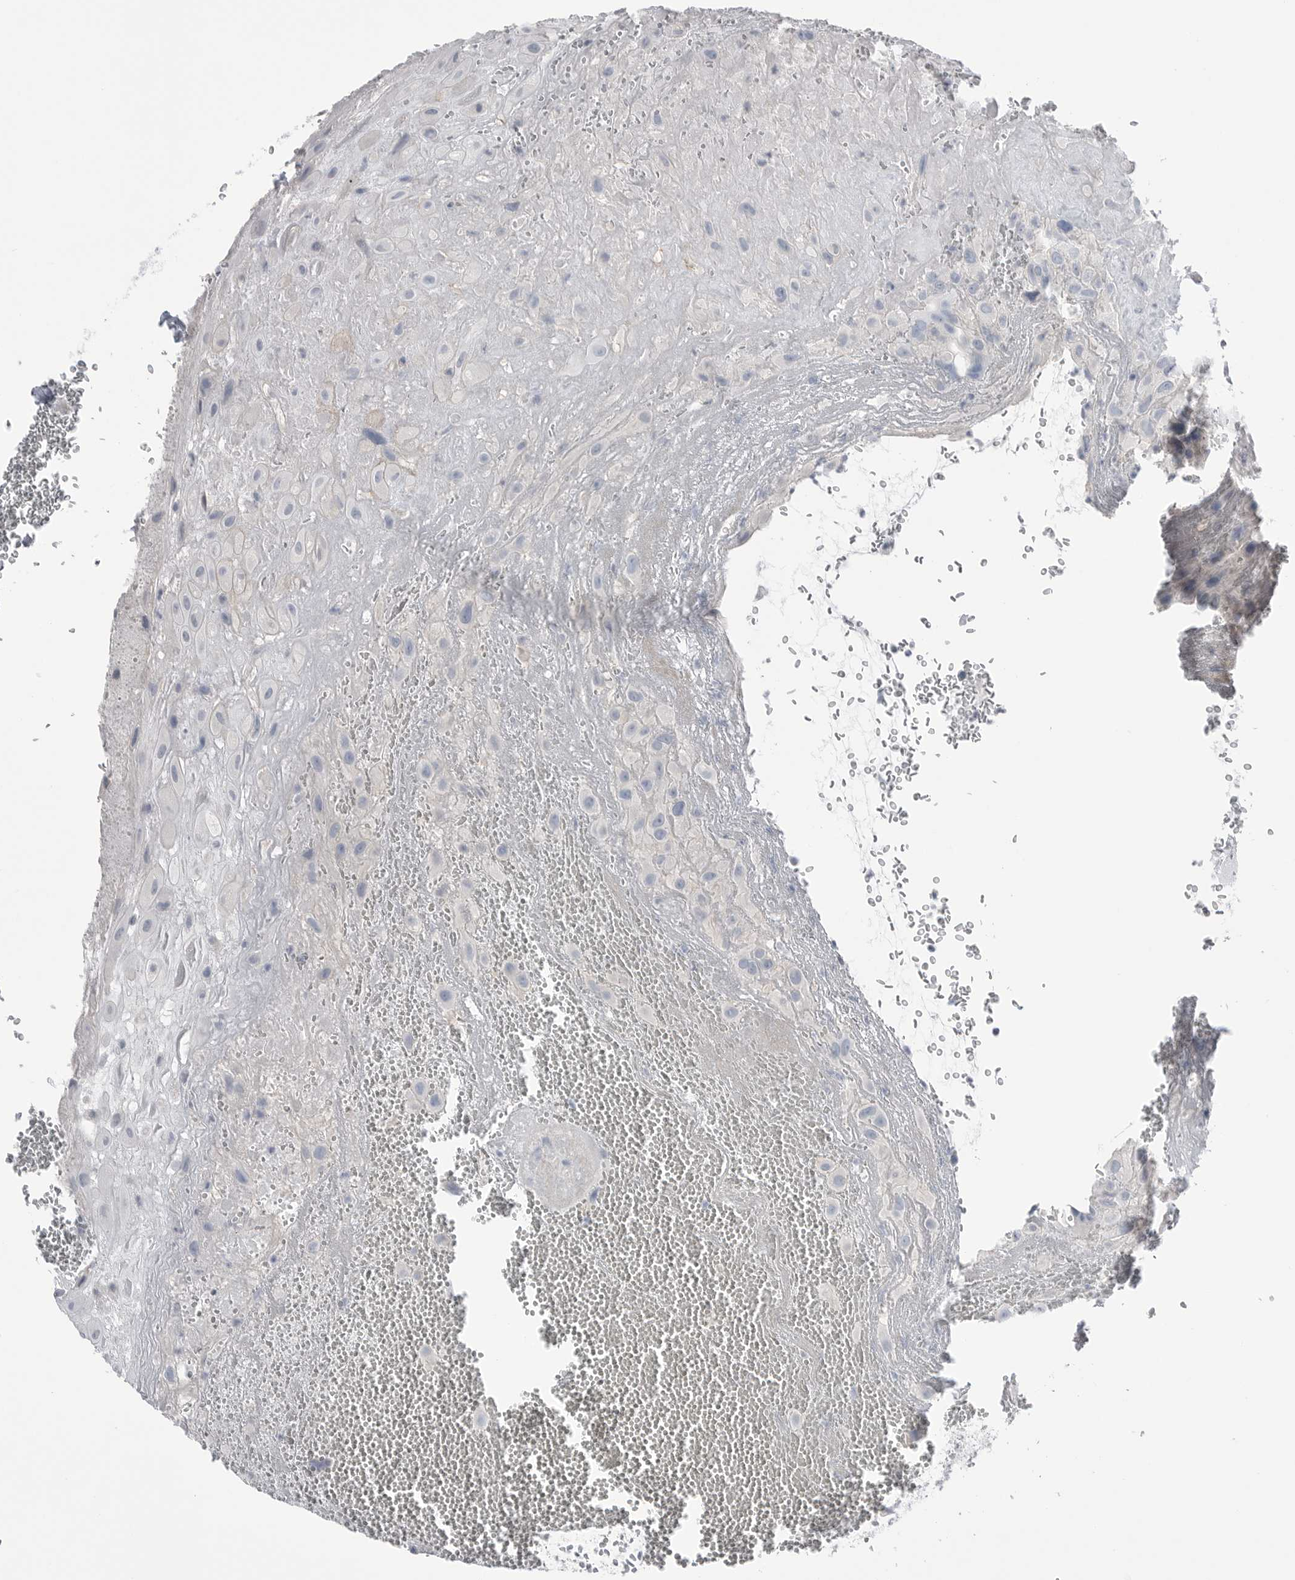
{"staining": {"intensity": "negative", "quantity": "none", "location": "none"}, "tissue": "placenta", "cell_type": "Decidual cells", "image_type": "normal", "snomed": [{"axis": "morphology", "description": "Normal tissue, NOS"}, {"axis": "topography", "description": "Placenta"}], "caption": "High power microscopy photomicrograph of an immunohistochemistry image of unremarkable placenta, revealing no significant staining in decidual cells.", "gene": "ABHD12", "patient": {"sex": "female", "age": 35}}